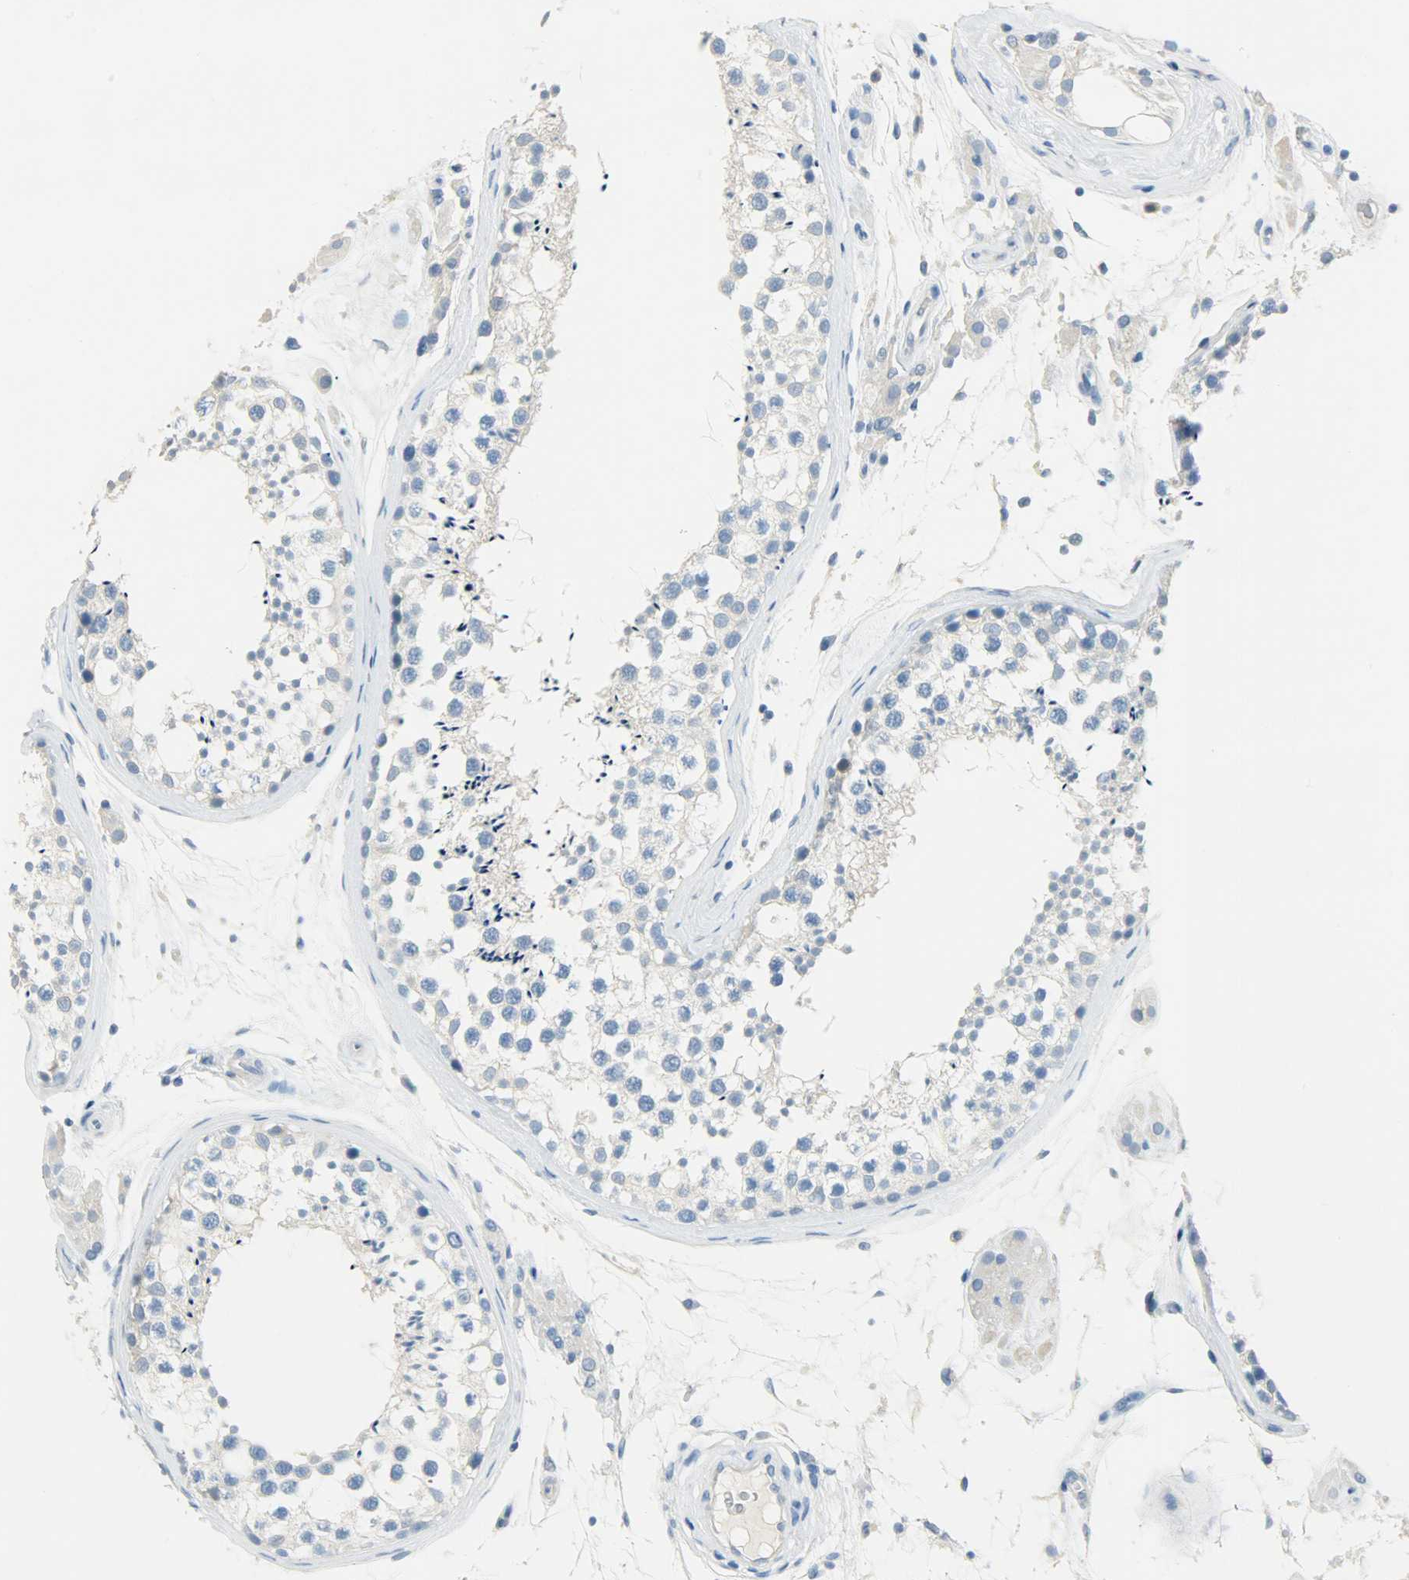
{"staining": {"intensity": "negative", "quantity": "none", "location": "none"}, "tissue": "testis", "cell_type": "Cells in seminiferous ducts", "image_type": "normal", "snomed": [{"axis": "morphology", "description": "Normal tissue, NOS"}, {"axis": "topography", "description": "Testis"}], "caption": "High magnification brightfield microscopy of normal testis stained with DAB (3,3'-diaminobenzidine) (brown) and counterstained with hematoxylin (blue): cells in seminiferous ducts show no significant expression.", "gene": "PROM1", "patient": {"sex": "male", "age": 46}}